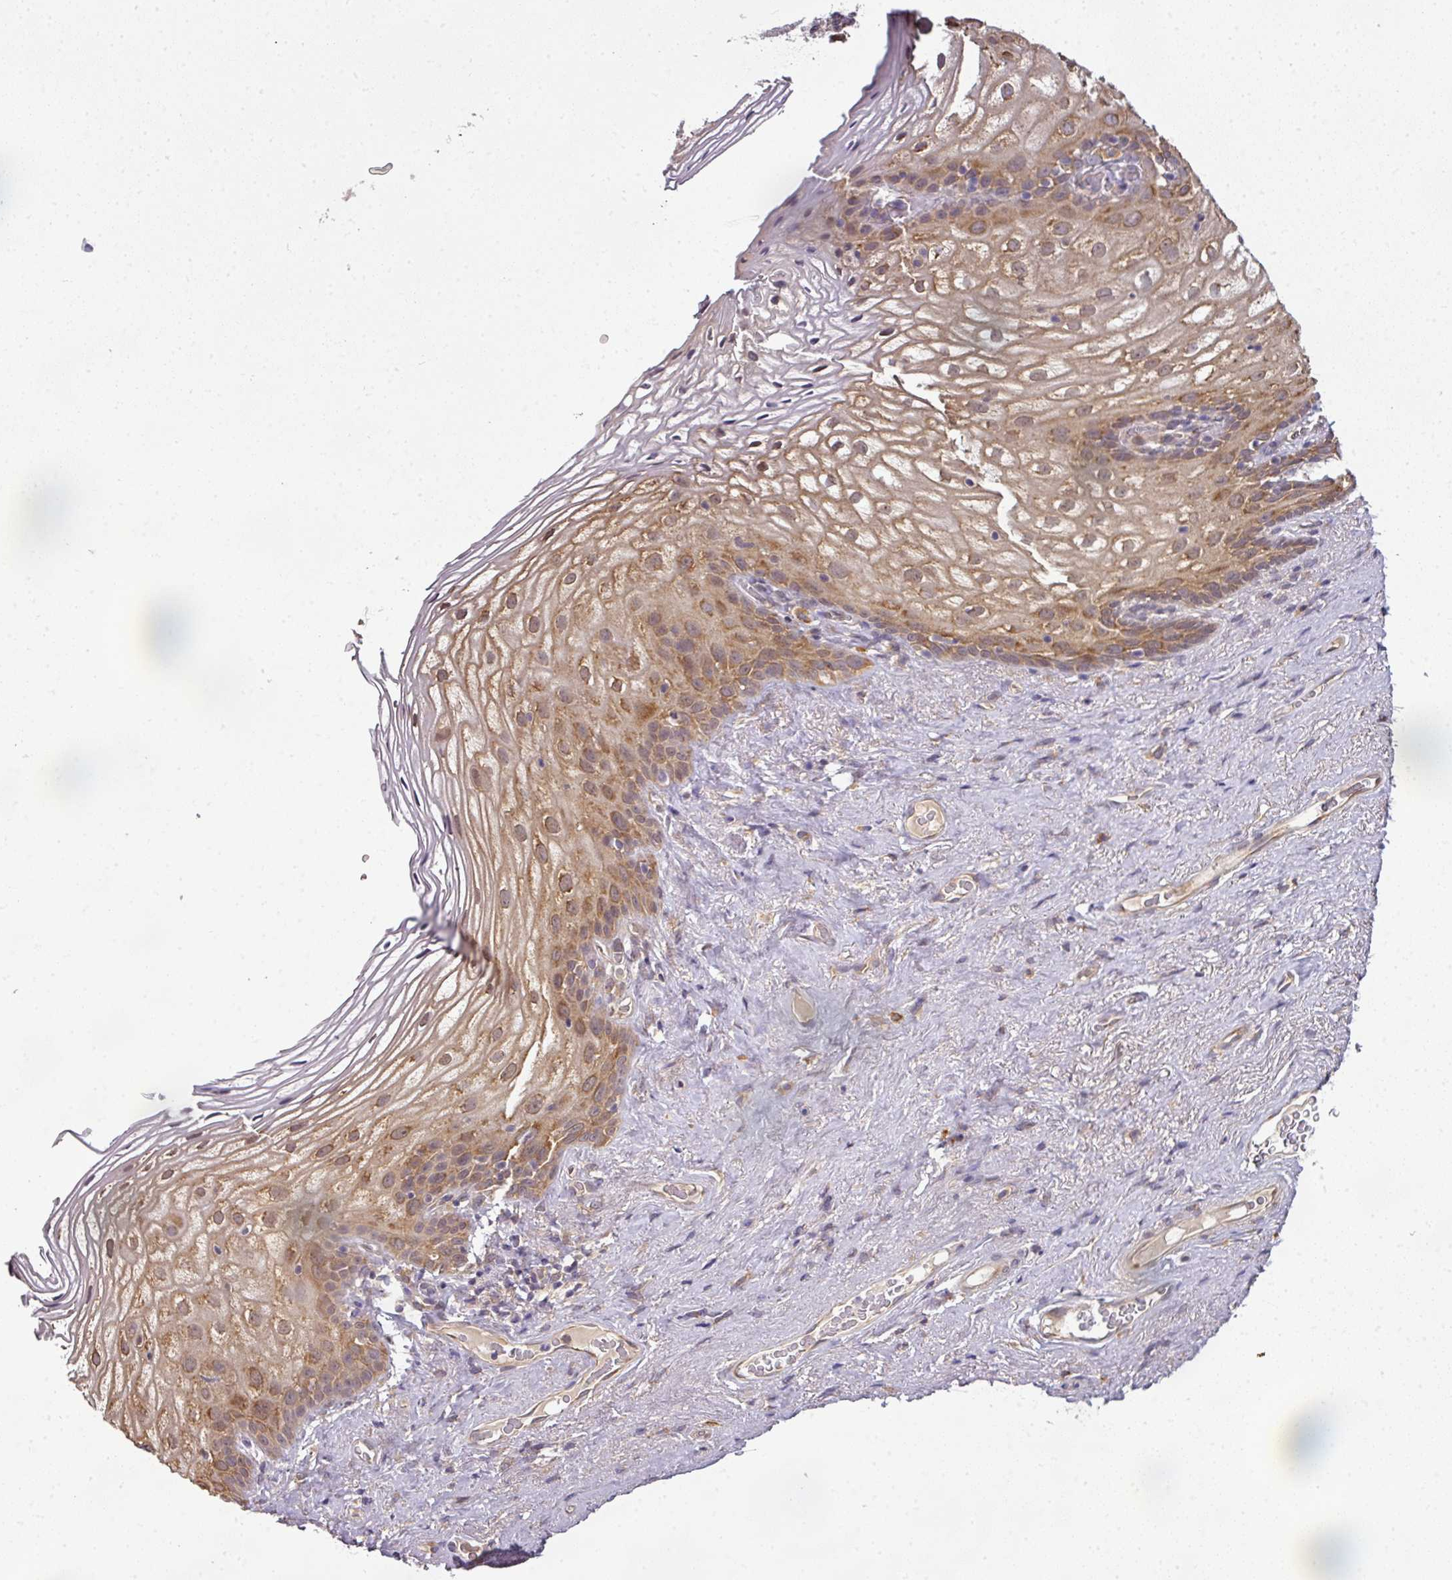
{"staining": {"intensity": "moderate", "quantity": ">75%", "location": "cytoplasmic/membranous"}, "tissue": "vagina", "cell_type": "Squamous epithelial cells", "image_type": "normal", "snomed": [{"axis": "morphology", "description": "Normal tissue, NOS"}, {"axis": "topography", "description": "Vagina"}, {"axis": "topography", "description": "Peripheral nerve tissue"}], "caption": "Moderate cytoplasmic/membranous expression for a protein is present in about >75% of squamous epithelial cells of unremarkable vagina using immunohistochemistry.", "gene": "RBM14", "patient": {"sex": "female", "age": 71}}